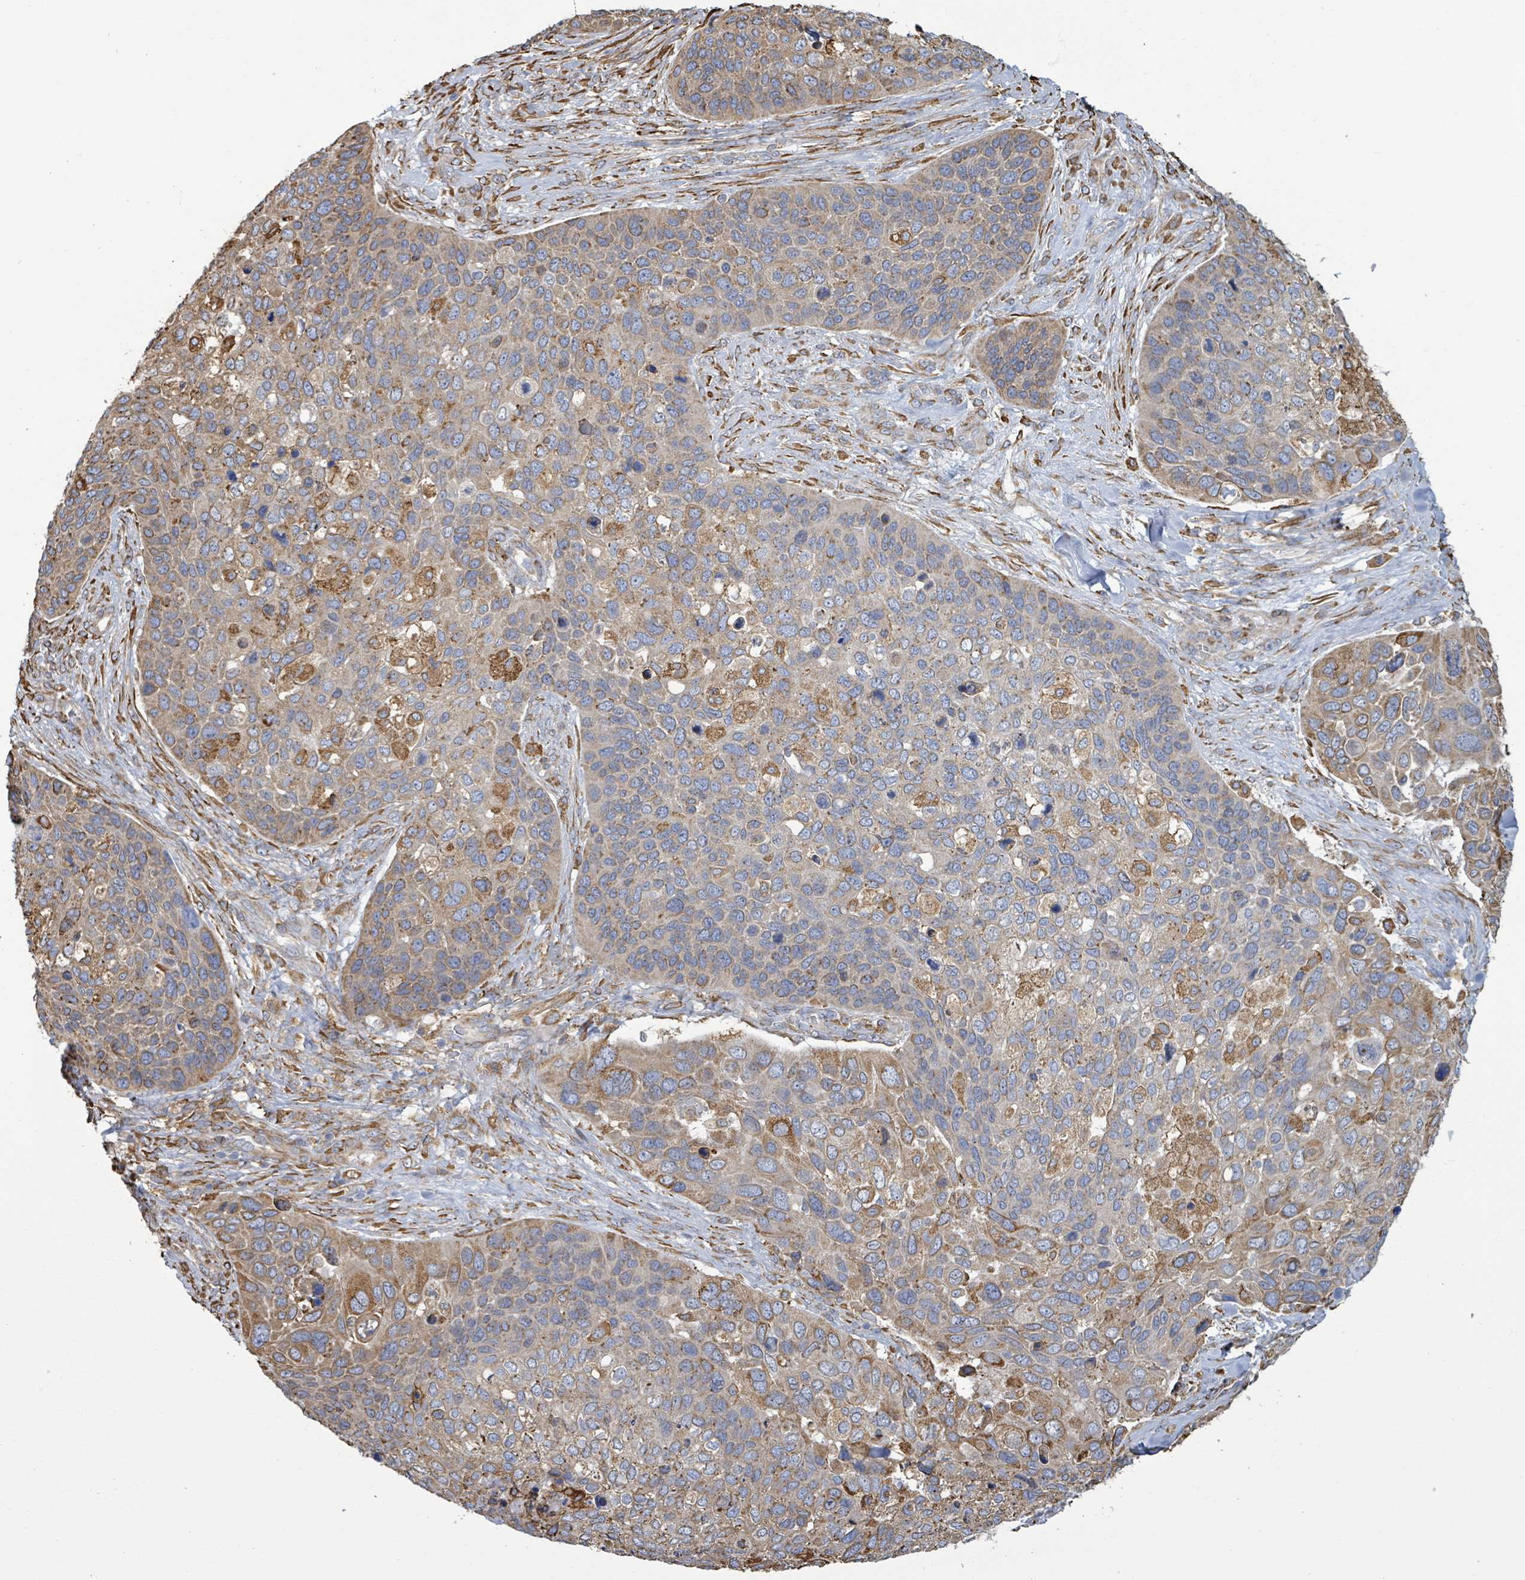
{"staining": {"intensity": "moderate", "quantity": "25%-75%", "location": "cytoplasmic/membranous"}, "tissue": "skin cancer", "cell_type": "Tumor cells", "image_type": "cancer", "snomed": [{"axis": "morphology", "description": "Basal cell carcinoma"}, {"axis": "topography", "description": "Skin"}], "caption": "This is an image of immunohistochemistry staining of skin cancer, which shows moderate positivity in the cytoplasmic/membranous of tumor cells.", "gene": "RFPL4A", "patient": {"sex": "female", "age": 74}}